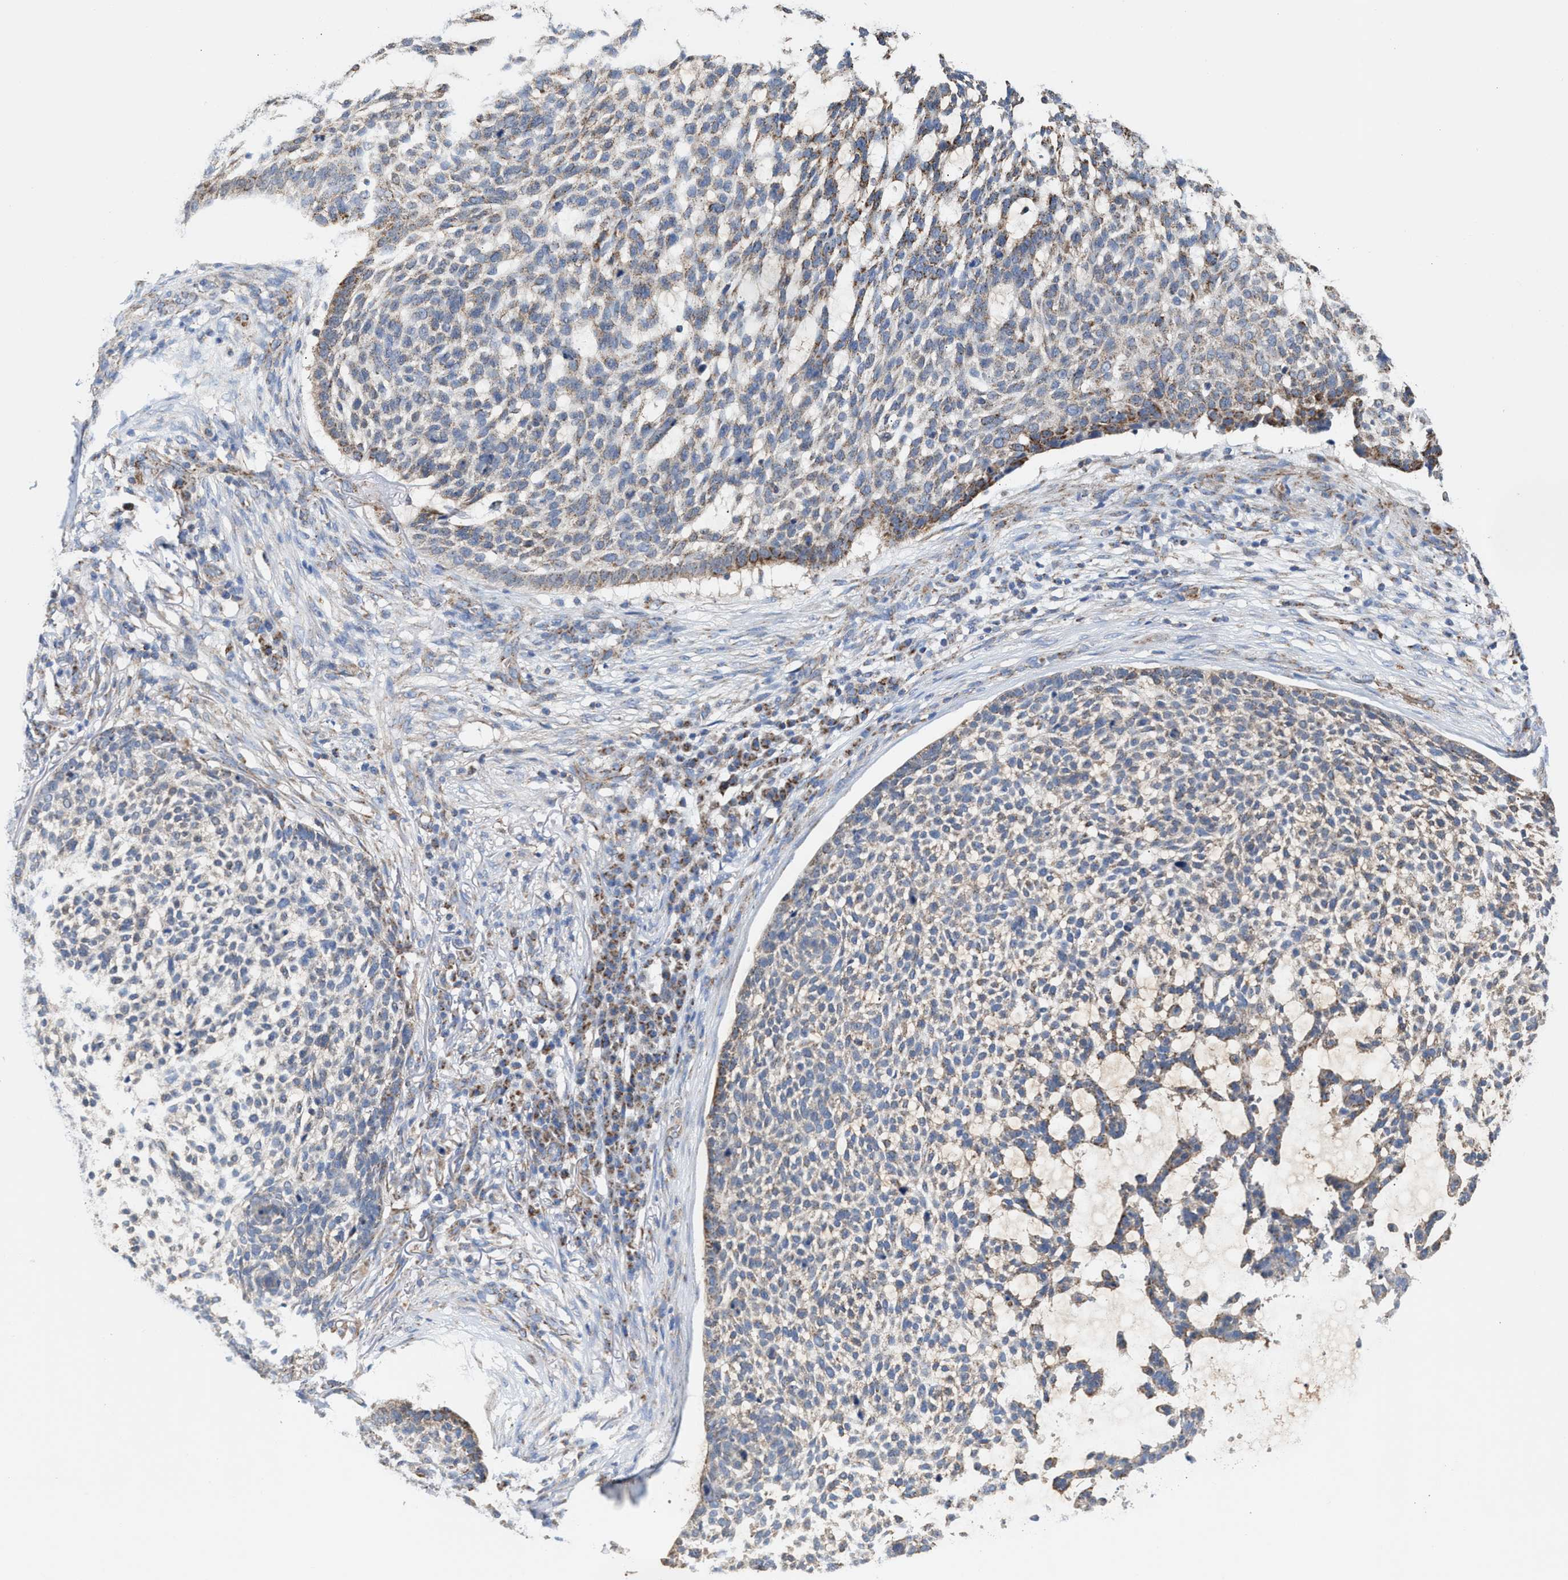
{"staining": {"intensity": "weak", "quantity": "25%-75%", "location": "cytoplasmic/membranous"}, "tissue": "skin cancer", "cell_type": "Tumor cells", "image_type": "cancer", "snomed": [{"axis": "morphology", "description": "Basal cell carcinoma"}, {"axis": "topography", "description": "Skin"}], "caption": "Immunohistochemical staining of skin basal cell carcinoma exhibits low levels of weak cytoplasmic/membranous protein staining in about 25%-75% of tumor cells.", "gene": "MECR", "patient": {"sex": "female", "age": 64}}